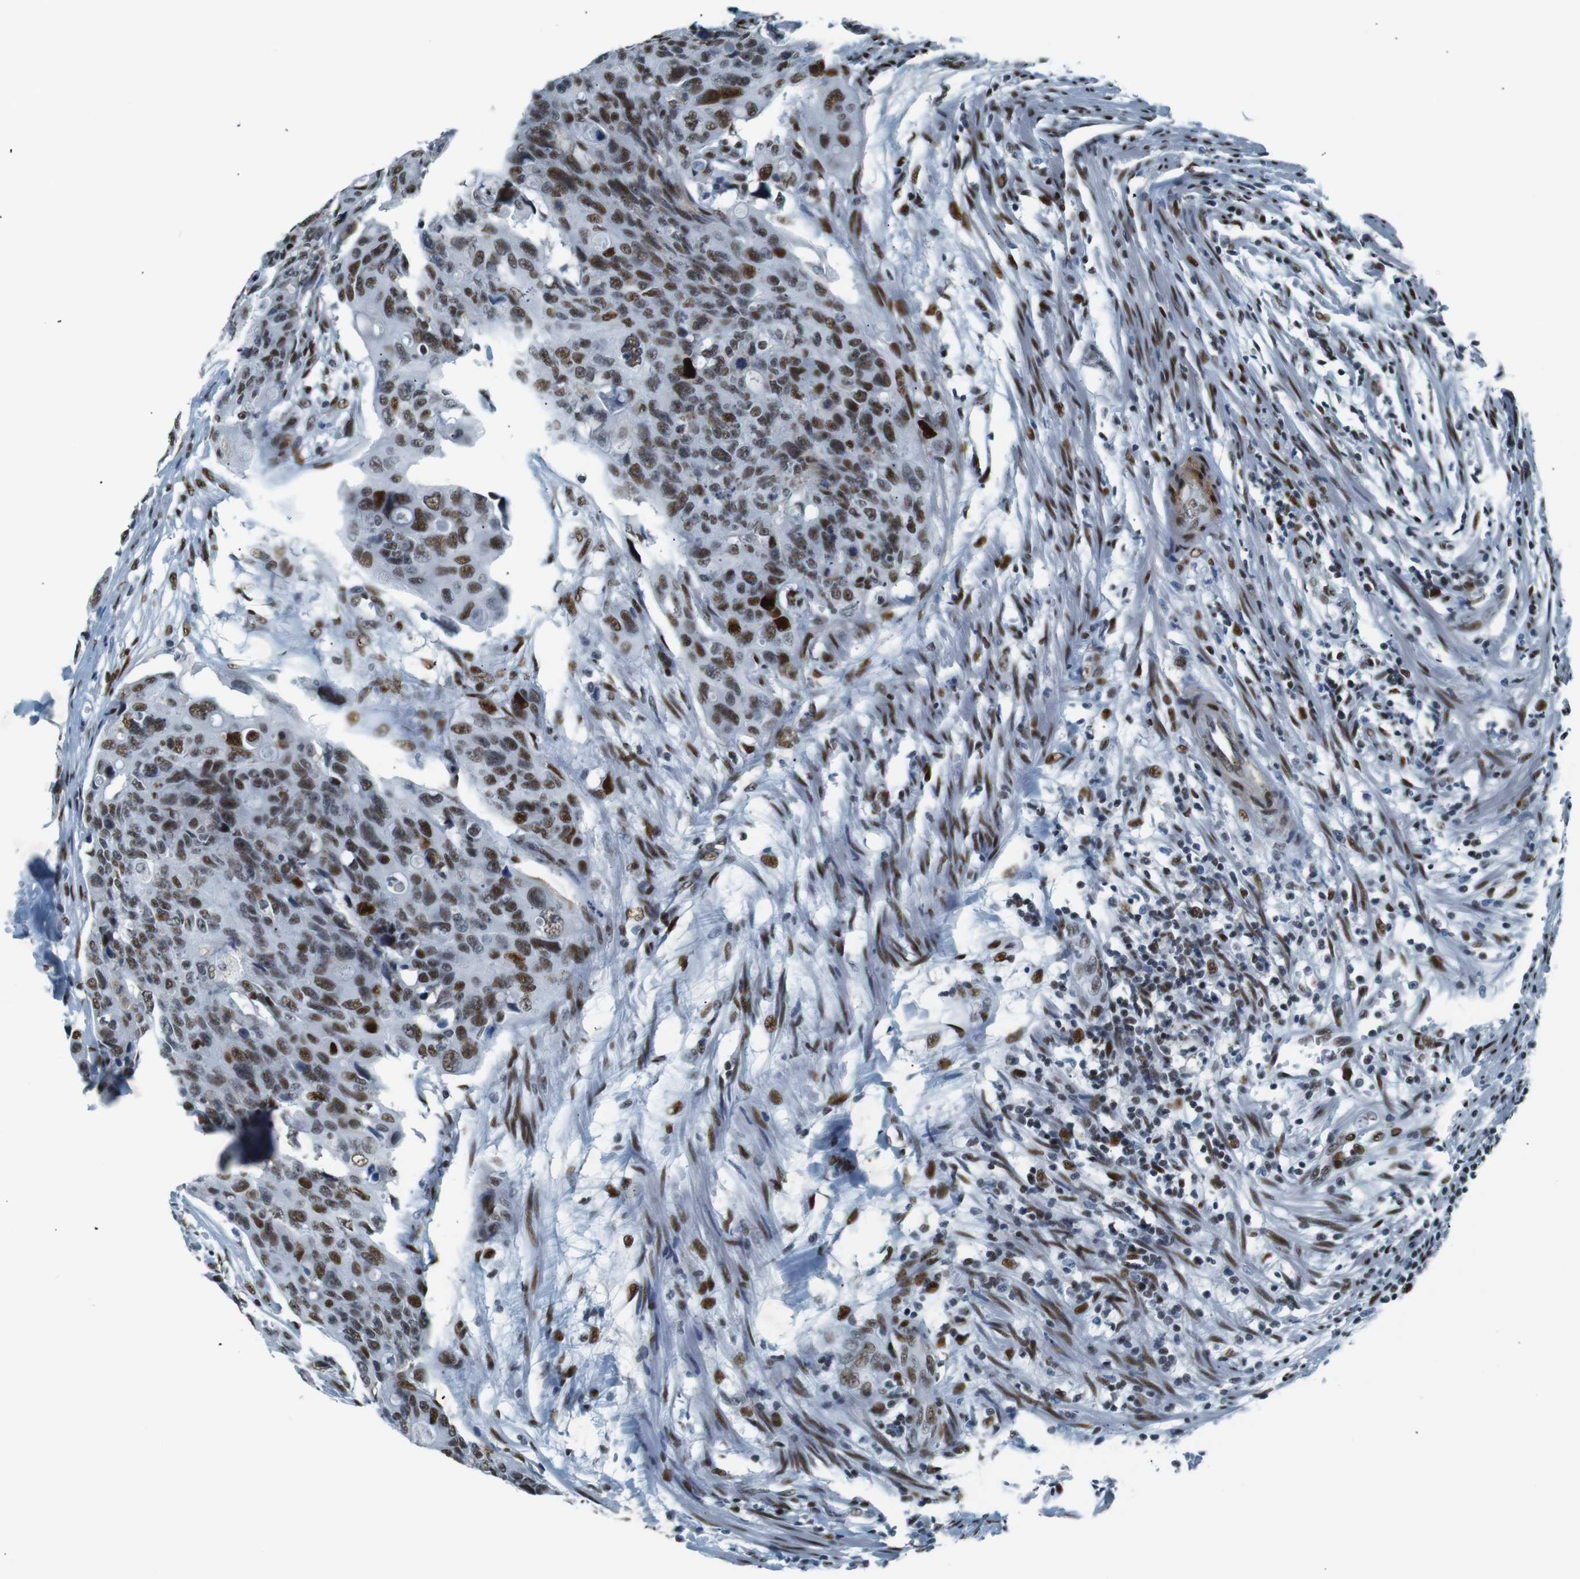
{"staining": {"intensity": "moderate", "quantity": ">75%", "location": "nuclear"}, "tissue": "colorectal cancer", "cell_type": "Tumor cells", "image_type": "cancer", "snomed": [{"axis": "morphology", "description": "Adenocarcinoma, NOS"}, {"axis": "topography", "description": "Colon"}], "caption": "This is a histology image of immunohistochemistry staining of colorectal cancer, which shows moderate staining in the nuclear of tumor cells.", "gene": "HEXIM1", "patient": {"sex": "female", "age": 57}}